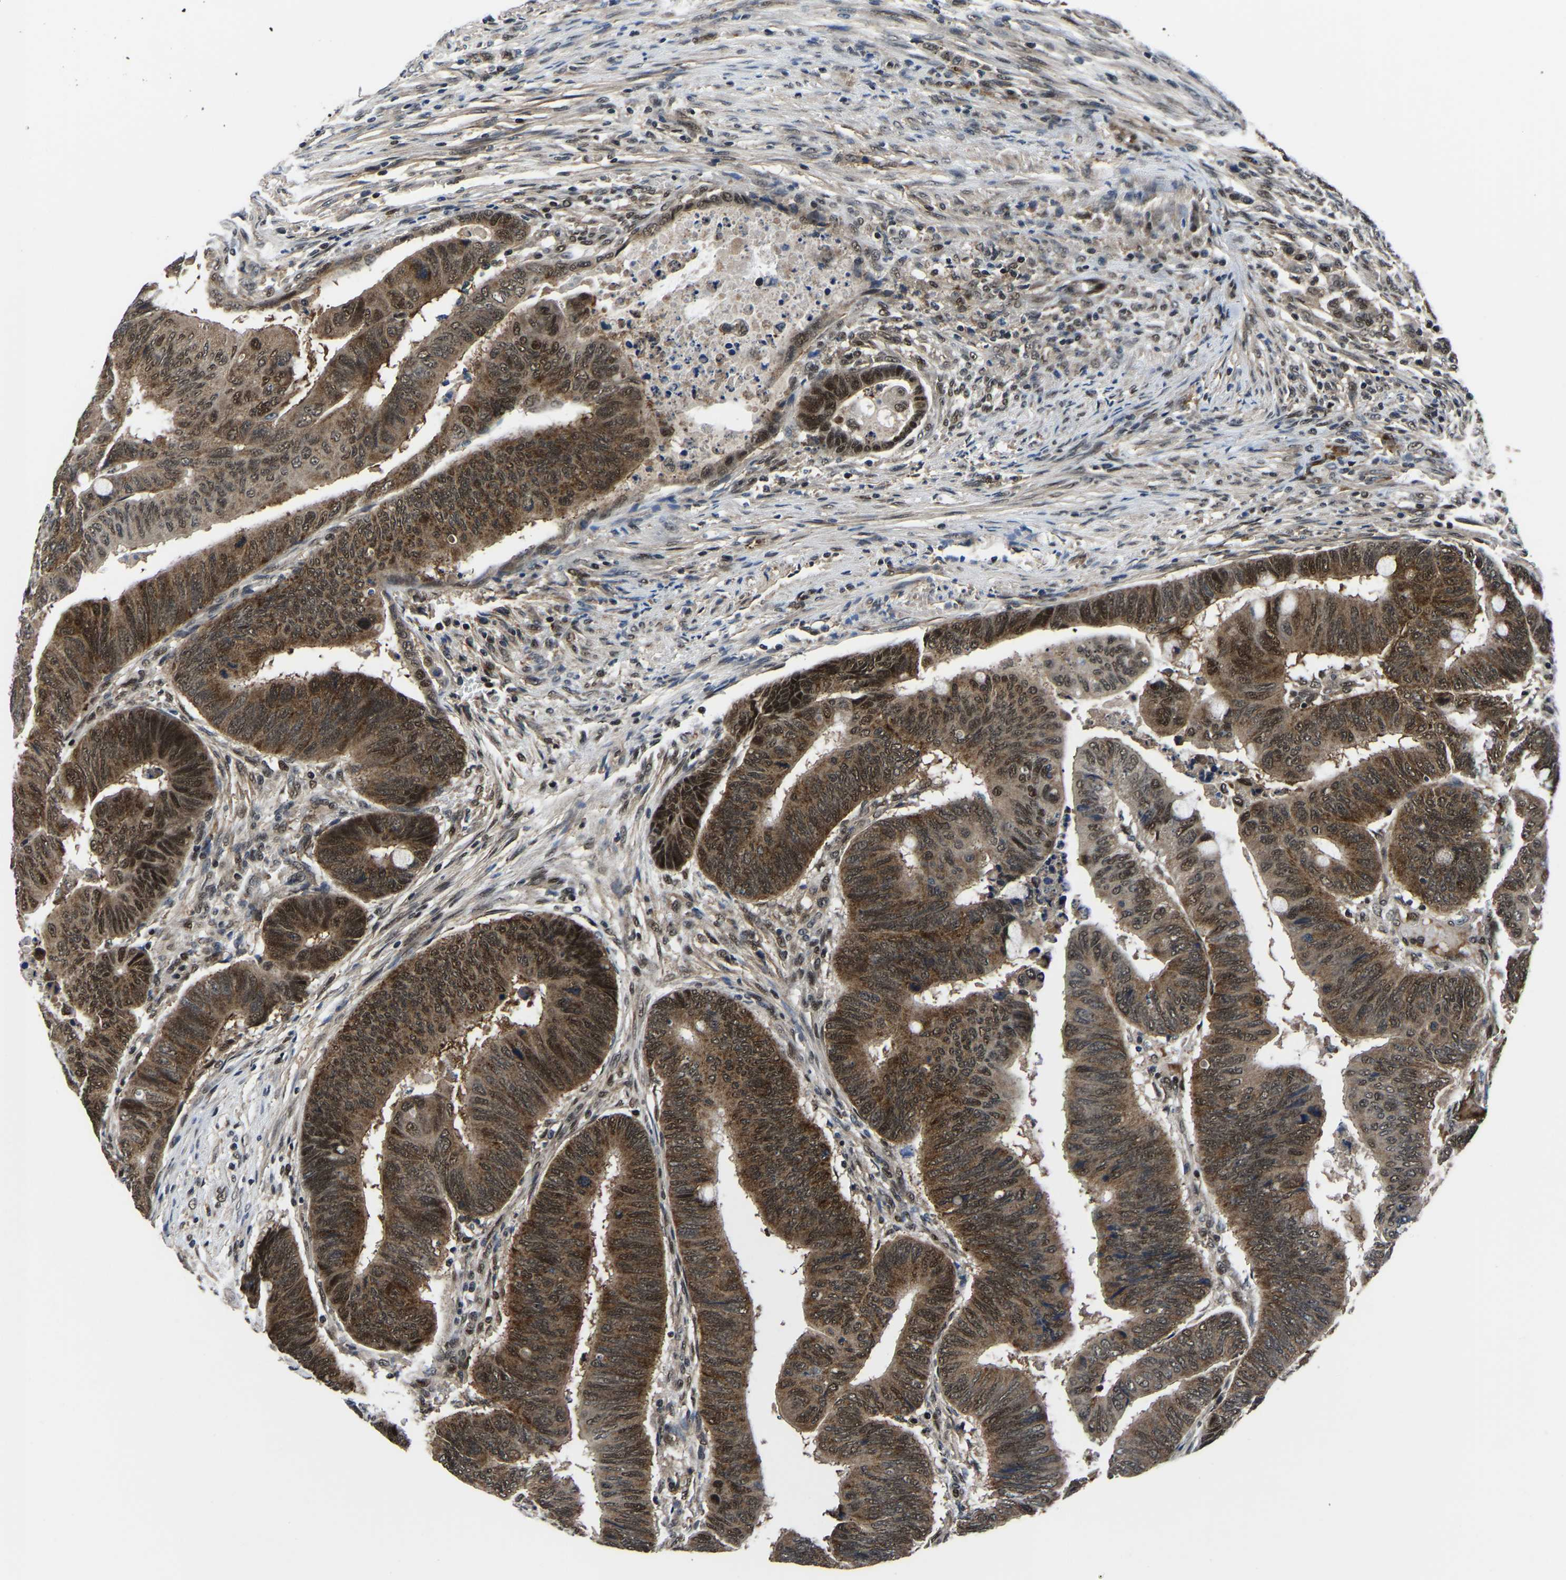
{"staining": {"intensity": "moderate", "quantity": ">75%", "location": "cytoplasmic/membranous,nuclear"}, "tissue": "colorectal cancer", "cell_type": "Tumor cells", "image_type": "cancer", "snomed": [{"axis": "morphology", "description": "Normal tissue, NOS"}, {"axis": "morphology", "description": "Adenocarcinoma, NOS"}, {"axis": "topography", "description": "Rectum"}, {"axis": "topography", "description": "Peripheral nerve tissue"}], "caption": "Adenocarcinoma (colorectal) stained for a protein reveals moderate cytoplasmic/membranous and nuclear positivity in tumor cells.", "gene": "DFFA", "patient": {"sex": "male", "age": 92}}